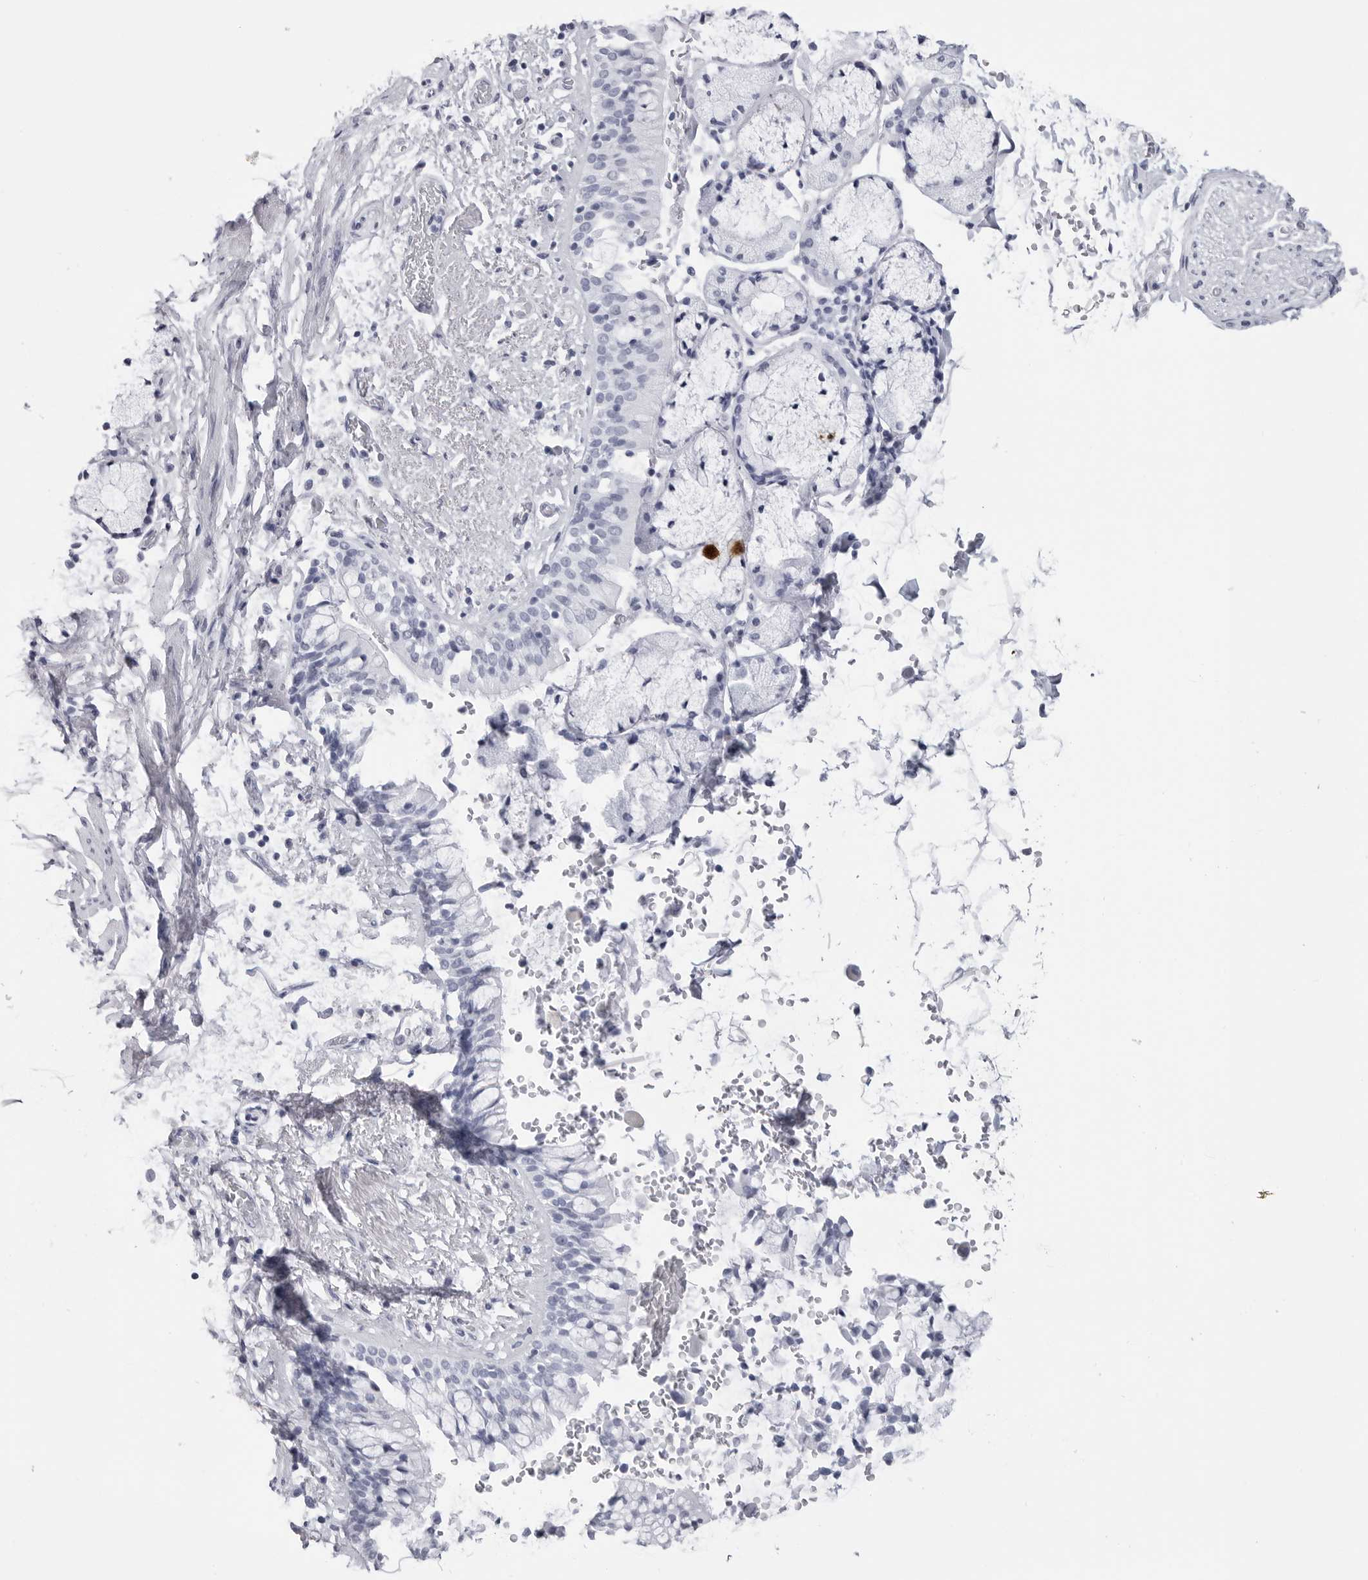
{"staining": {"intensity": "negative", "quantity": "none", "location": "none"}, "tissue": "bronchus", "cell_type": "Respiratory epithelial cells", "image_type": "normal", "snomed": [{"axis": "morphology", "description": "Normal tissue, NOS"}, {"axis": "morphology", "description": "Inflammation, NOS"}, {"axis": "topography", "description": "Cartilage tissue"}, {"axis": "topography", "description": "Bronchus"}, {"axis": "topography", "description": "Lung"}], "caption": "There is no significant positivity in respiratory epithelial cells of bronchus. Nuclei are stained in blue.", "gene": "CST2", "patient": {"sex": "female", "age": 64}}